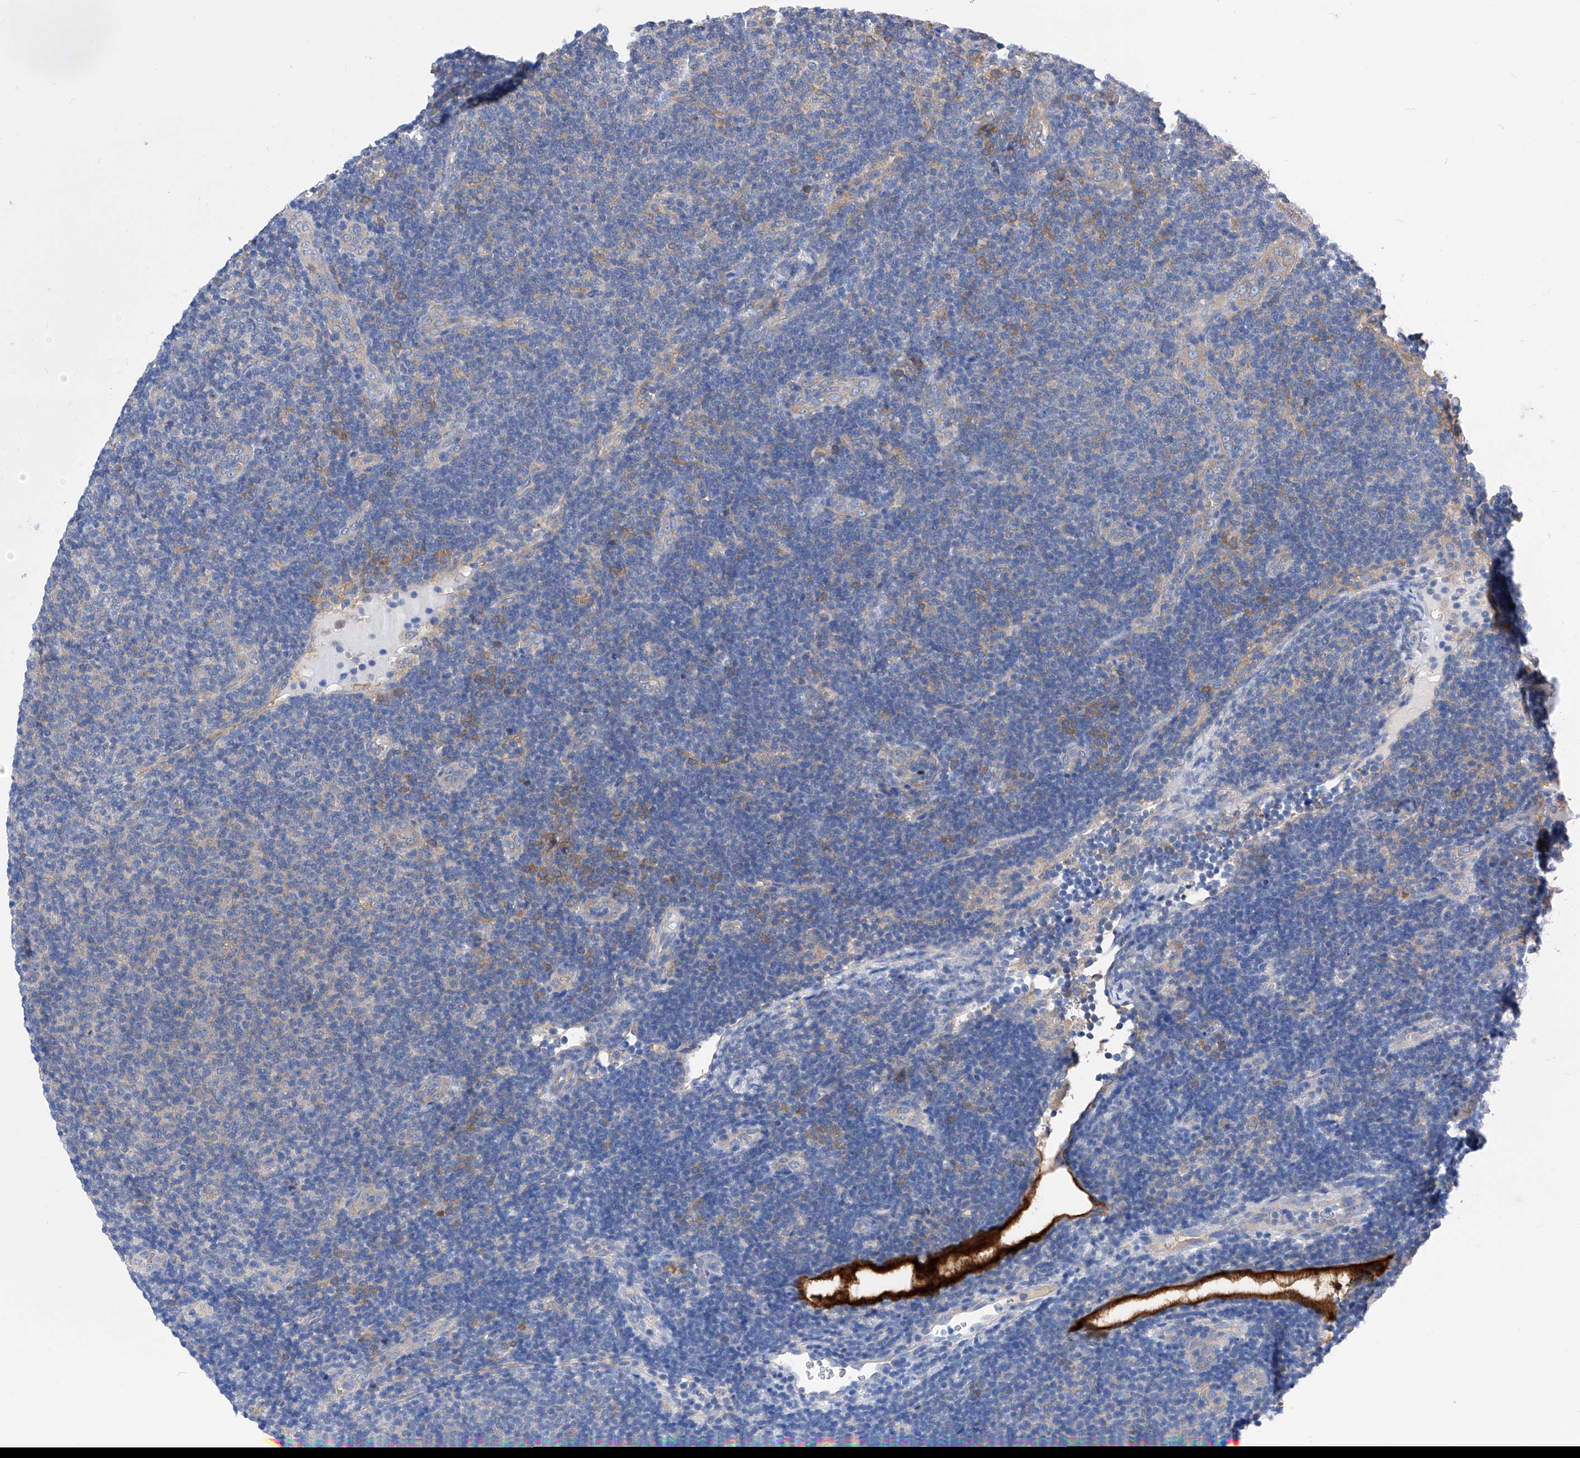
{"staining": {"intensity": "weak", "quantity": "<25%", "location": "cytoplasmic/membranous"}, "tissue": "lymphoma", "cell_type": "Tumor cells", "image_type": "cancer", "snomed": [{"axis": "morphology", "description": "Malignant lymphoma, non-Hodgkin's type, Low grade"}, {"axis": "topography", "description": "Lymph node"}], "caption": "Tumor cells are negative for brown protein staining in low-grade malignant lymphoma, non-Hodgkin's type. (DAB IHC, high magnification).", "gene": "XPNPEP1", "patient": {"sex": "male", "age": 66}}